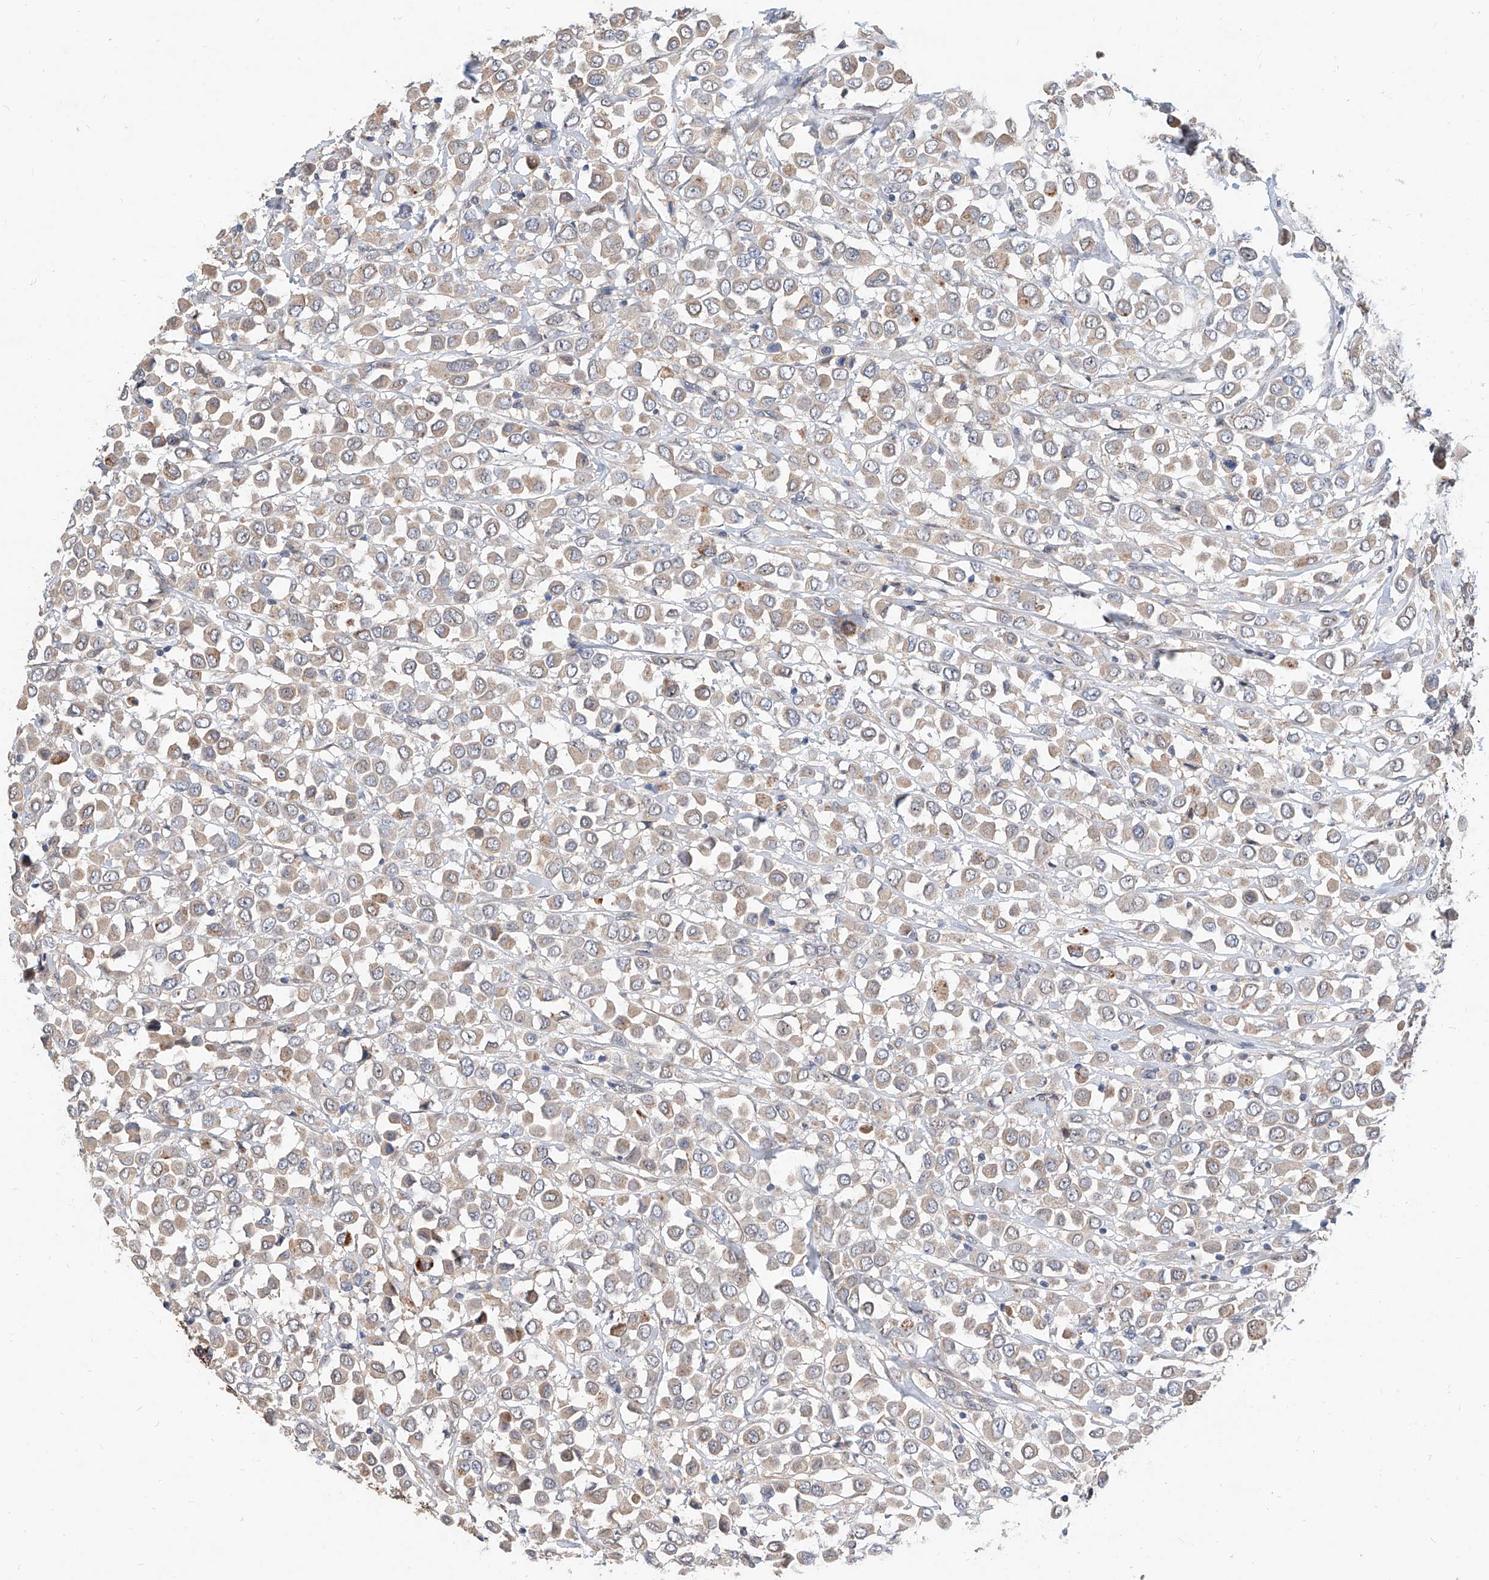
{"staining": {"intensity": "weak", "quantity": ">75%", "location": "cytoplasmic/membranous"}, "tissue": "breast cancer", "cell_type": "Tumor cells", "image_type": "cancer", "snomed": [{"axis": "morphology", "description": "Duct carcinoma"}, {"axis": "topography", "description": "Breast"}], "caption": "Tumor cells display low levels of weak cytoplasmic/membranous expression in about >75% of cells in invasive ductal carcinoma (breast).", "gene": "MAGEE2", "patient": {"sex": "female", "age": 61}}